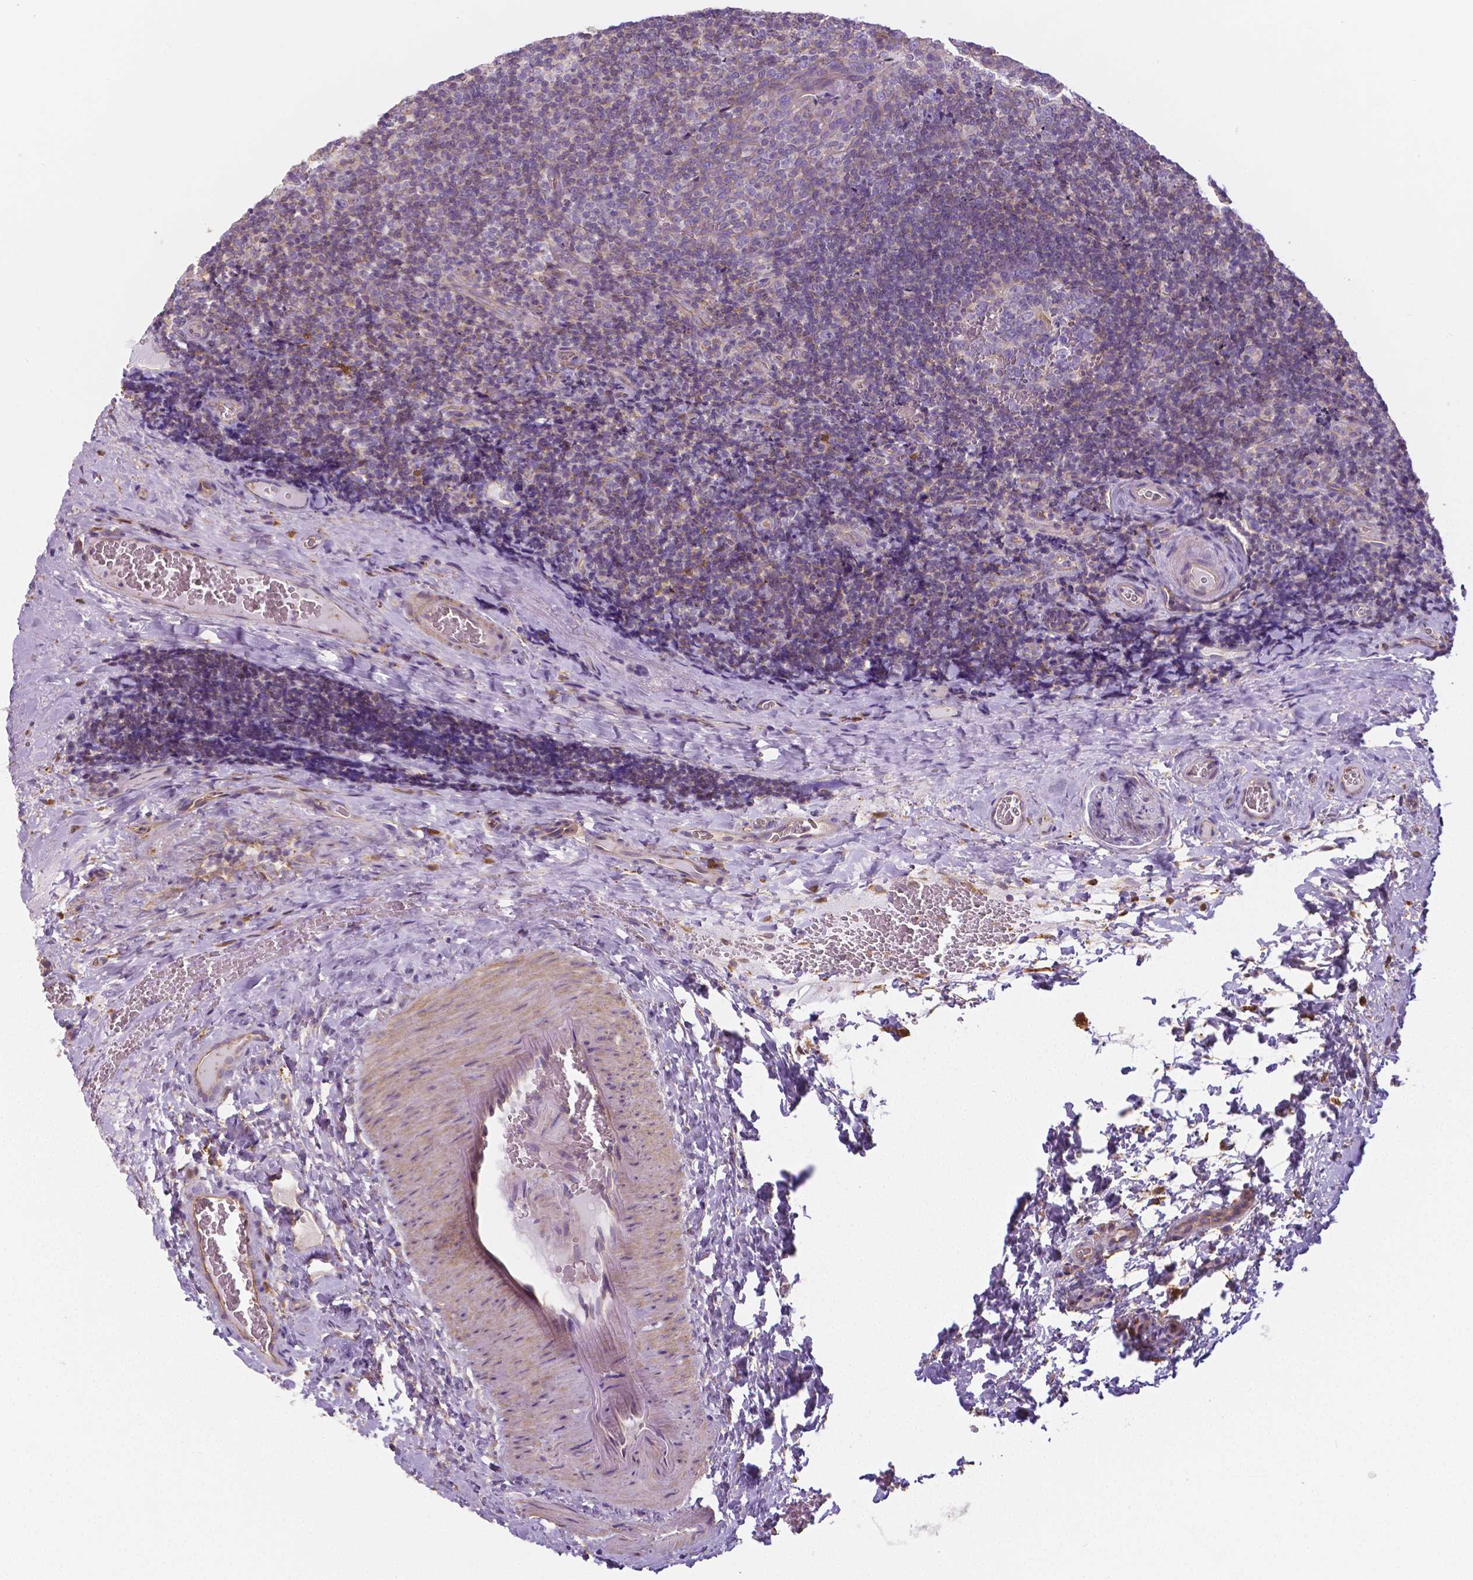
{"staining": {"intensity": "negative", "quantity": "none", "location": "none"}, "tissue": "tonsil", "cell_type": "Germinal center cells", "image_type": "normal", "snomed": [{"axis": "morphology", "description": "Normal tissue, NOS"}, {"axis": "morphology", "description": "Inflammation, NOS"}, {"axis": "topography", "description": "Tonsil"}], "caption": "Immunohistochemistry (IHC) photomicrograph of normal human tonsil stained for a protein (brown), which displays no positivity in germinal center cells.", "gene": "CRMP1", "patient": {"sex": "female", "age": 31}}